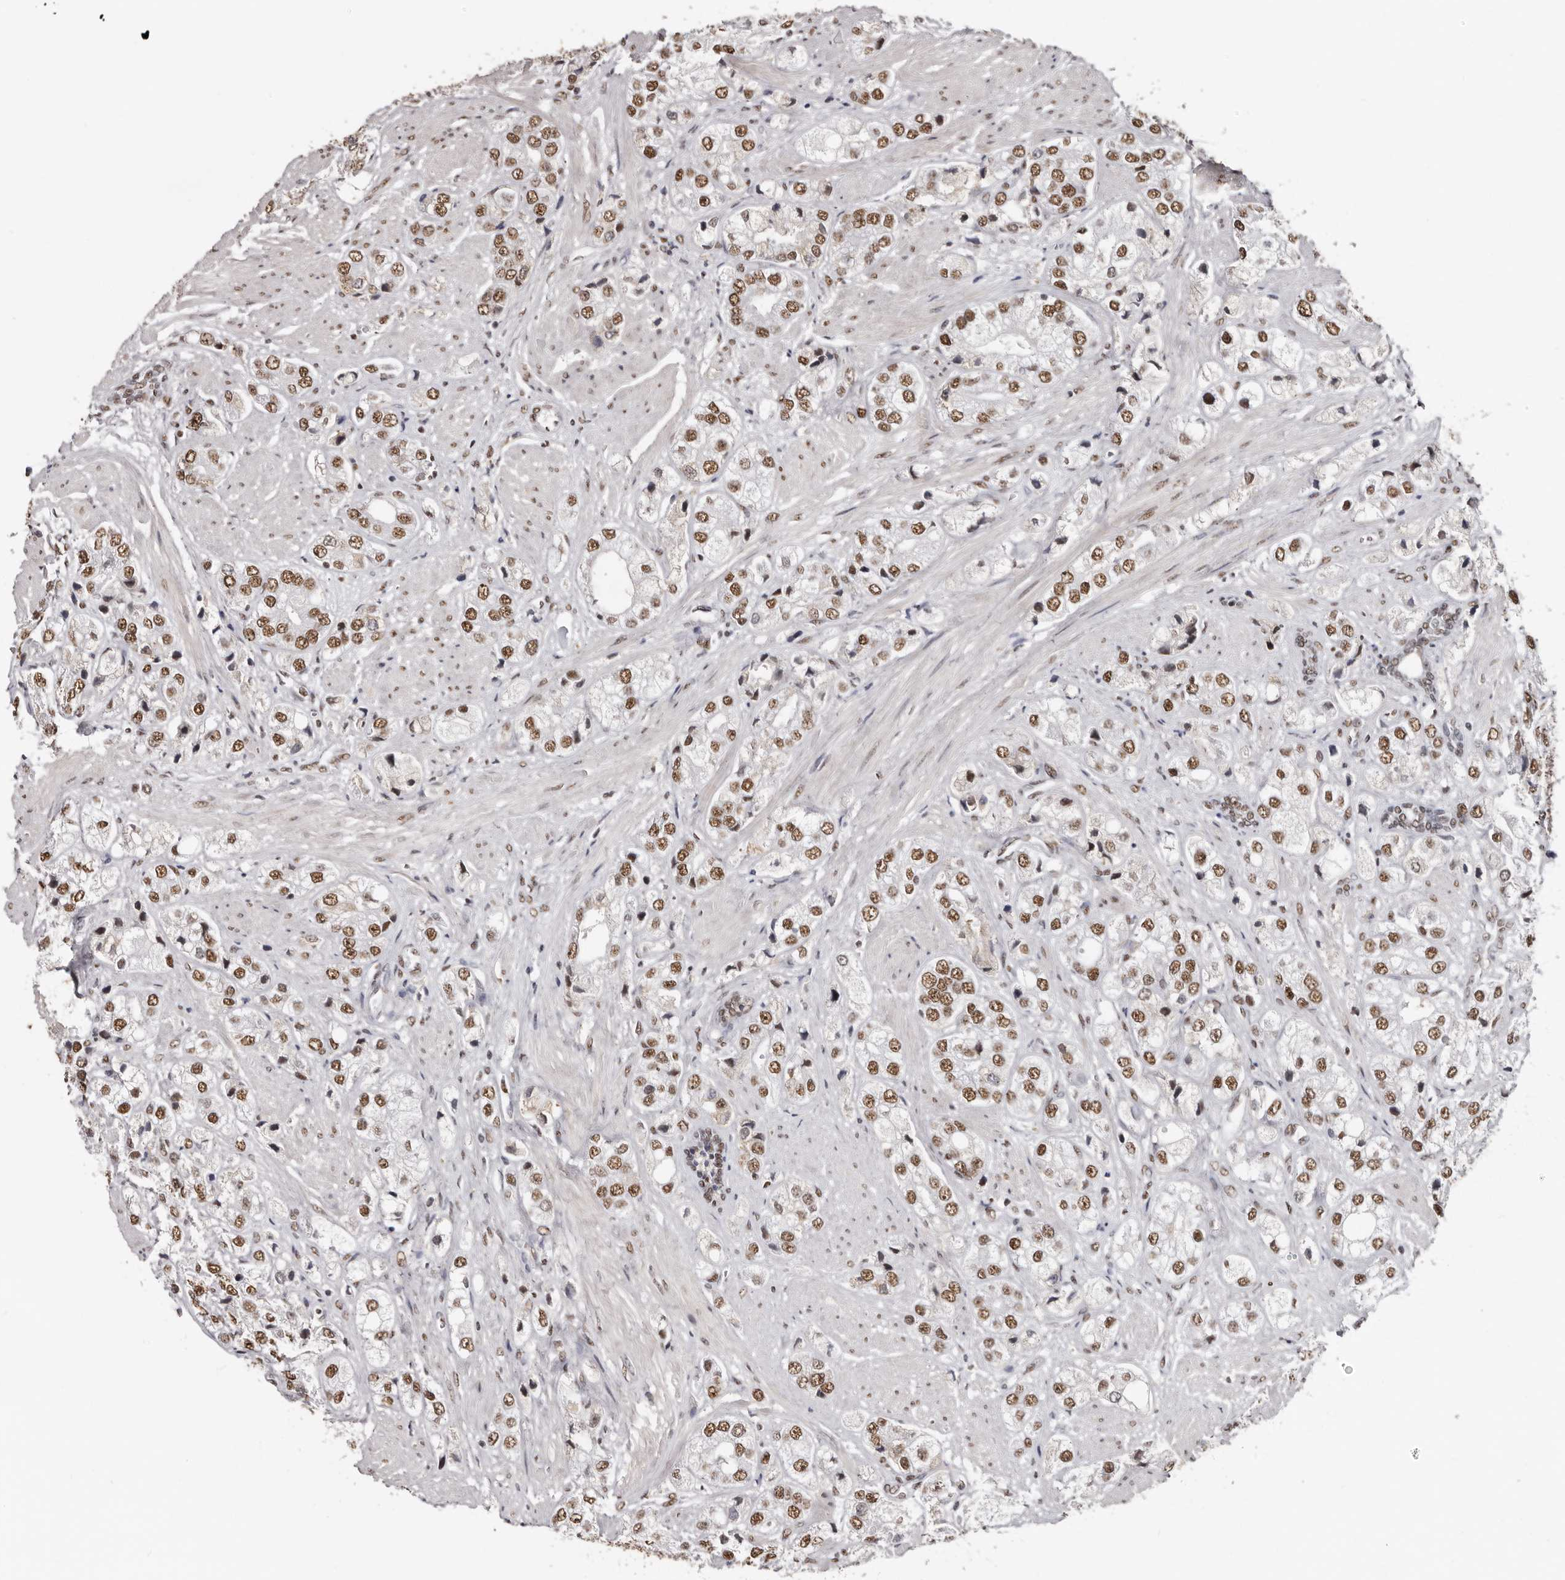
{"staining": {"intensity": "moderate", "quantity": ">75%", "location": "nuclear"}, "tissue": "prostate cancer", "cell_type": "Tumor cells", "image_type": "cancer", "snomed": [{"axis": "morphology", "description": "Adenocarcinoma, High grade"}, {"axis": "topography", "description": "Prostate"}], "caption": "The micrograph displays immunohistochemical staining of adenocarcinoma (high-grade) (prostate). There is moderate nuclear expression is present in about >75% of tumor cells. (brown staining indicates protein expression, while blue staining denotes nuclei).", "gene": "SCAF4", "patient": {"sex": "male", "age": 50}}